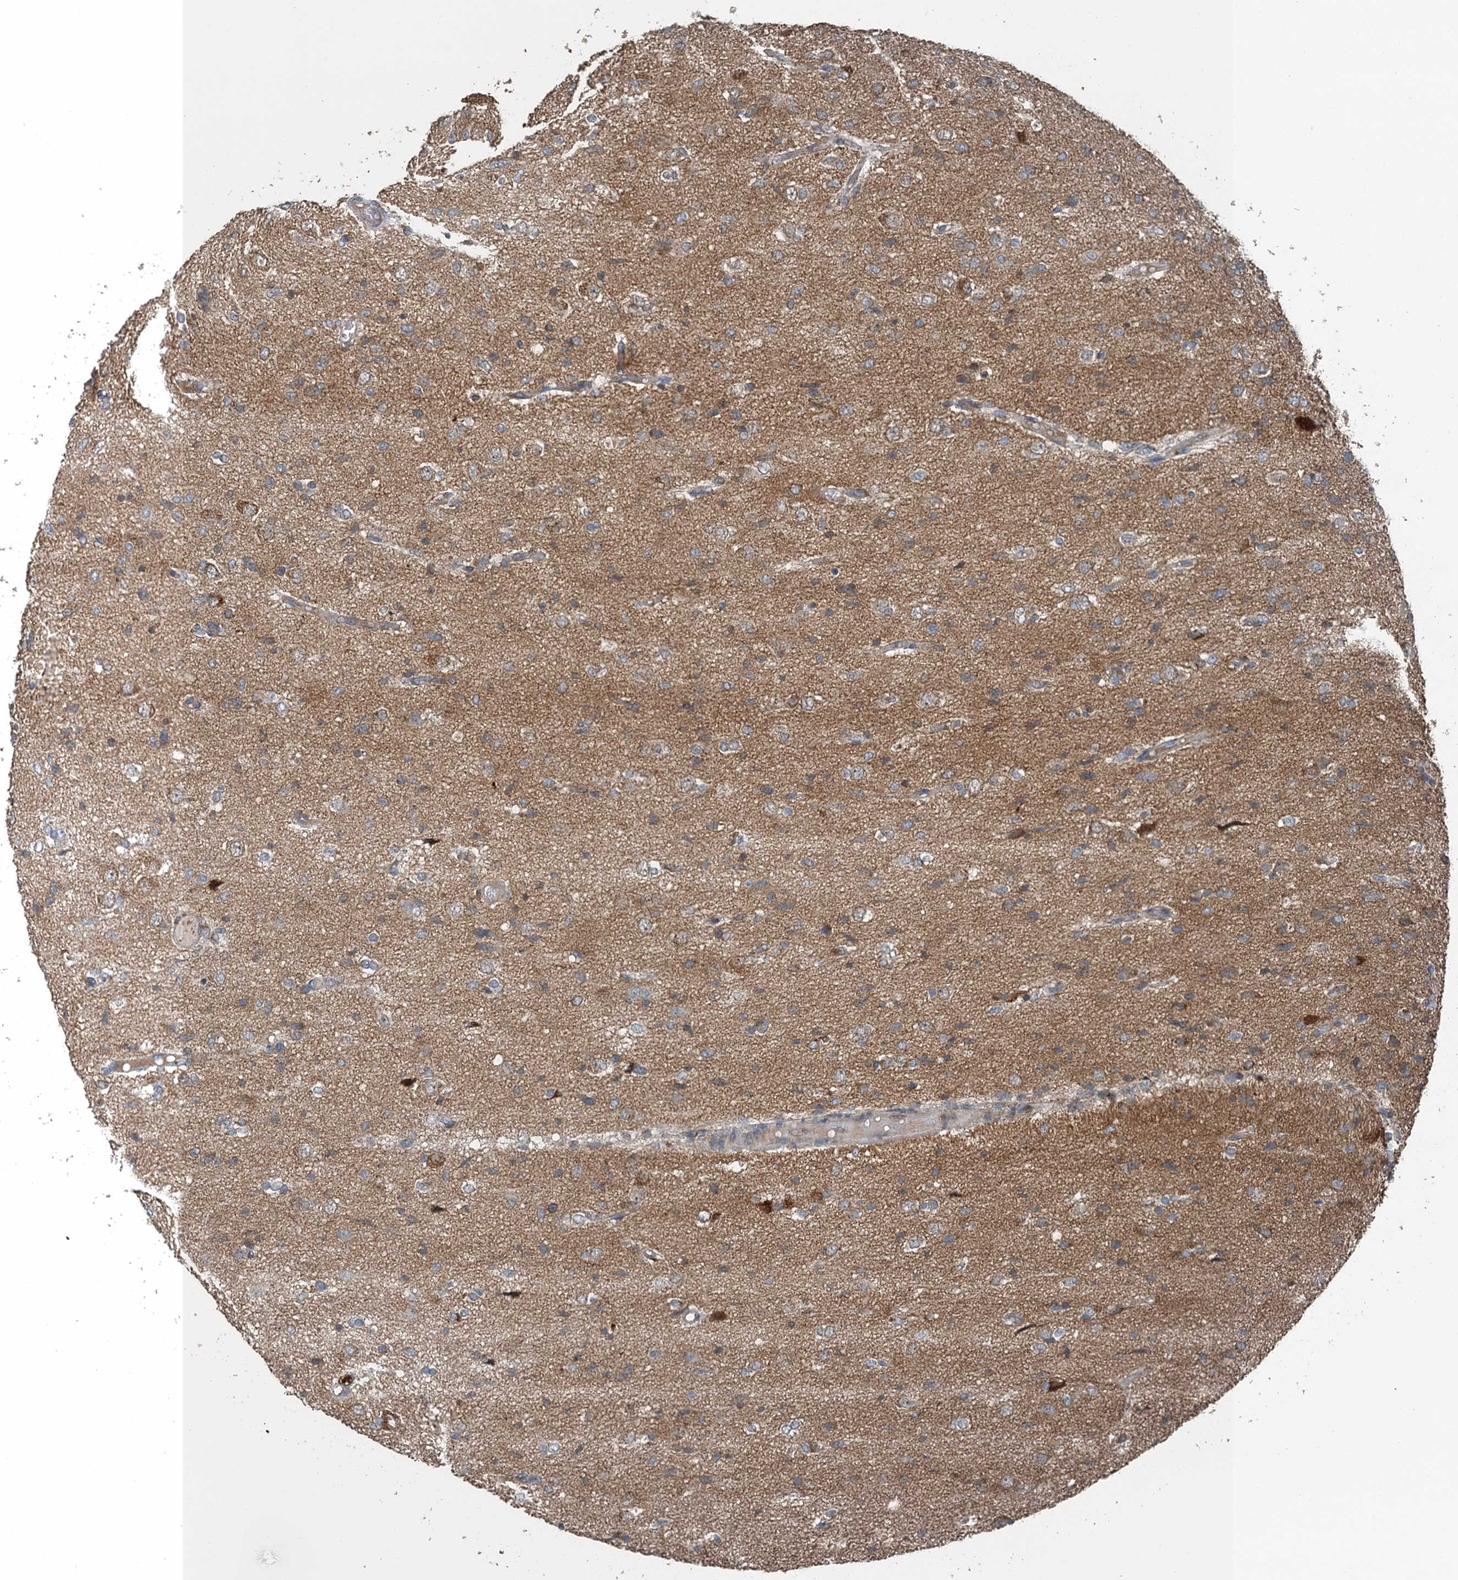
{"staining": {"intensity": "negative", "quantity": "none", "location": "none"}, "tissue": "glioma", "cell_type": "Tumor cells", "image_type": "cancer", "snomed": [{"axis": "morphology", "description": "Glioma, malignant, High grade"}, {"axis": "topography", "description": "Brain"}], "caption": "This image is of glioma stained with immunohistochemistry to label a protein in brown with the nuclei are counter-stained blue. There is no staining in tumor cells. (DAB immunohistochemistry (IHC) with hematoxylin counter stain).", "gene": "BMERB1", "patient": {"sex": "female", "age": 59}}